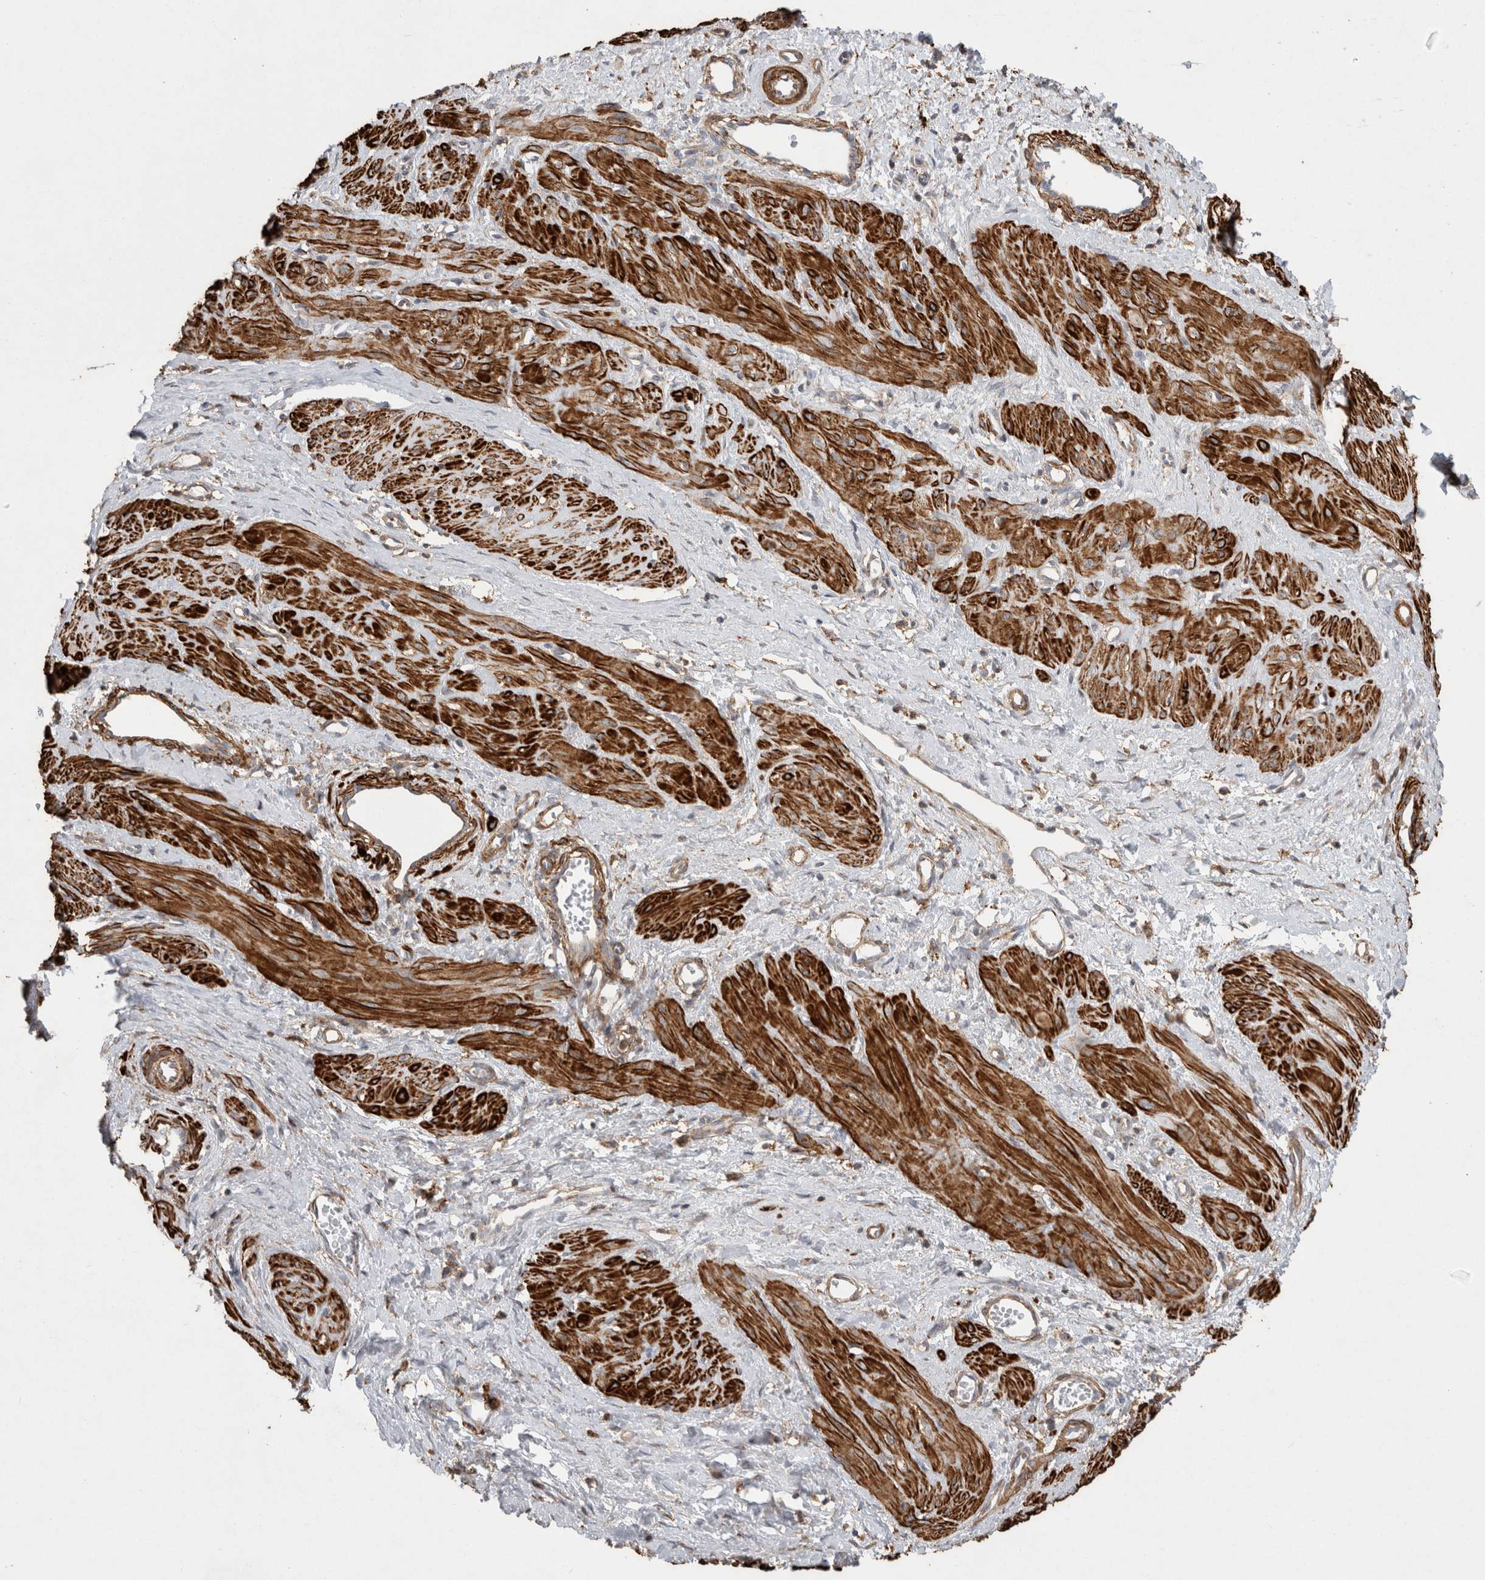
{"staining": {"intensity": "strong", "quantity": ">75%", "location": "cytoplasmic/membranous"}, "tissue": "smooth muscle", "cell_type": "Smooth muscle cells", "image_type": "normal", "snomed": [{"axis": "morphology", "description": "Normal tissue, NOS"}, {"axis": "topography", "description": "Endometrium"}], "caption": "Smooth muscle was stained to show a protein in brown. There is high levels of strong cytoplasmic/membranous expression in approximately >75% of smooth muscle cells. Ihc stains the protein in brown and the nuclei are stained blue.", "gene": "GPER1", "patient": {"sex": "female", "age": 33}}